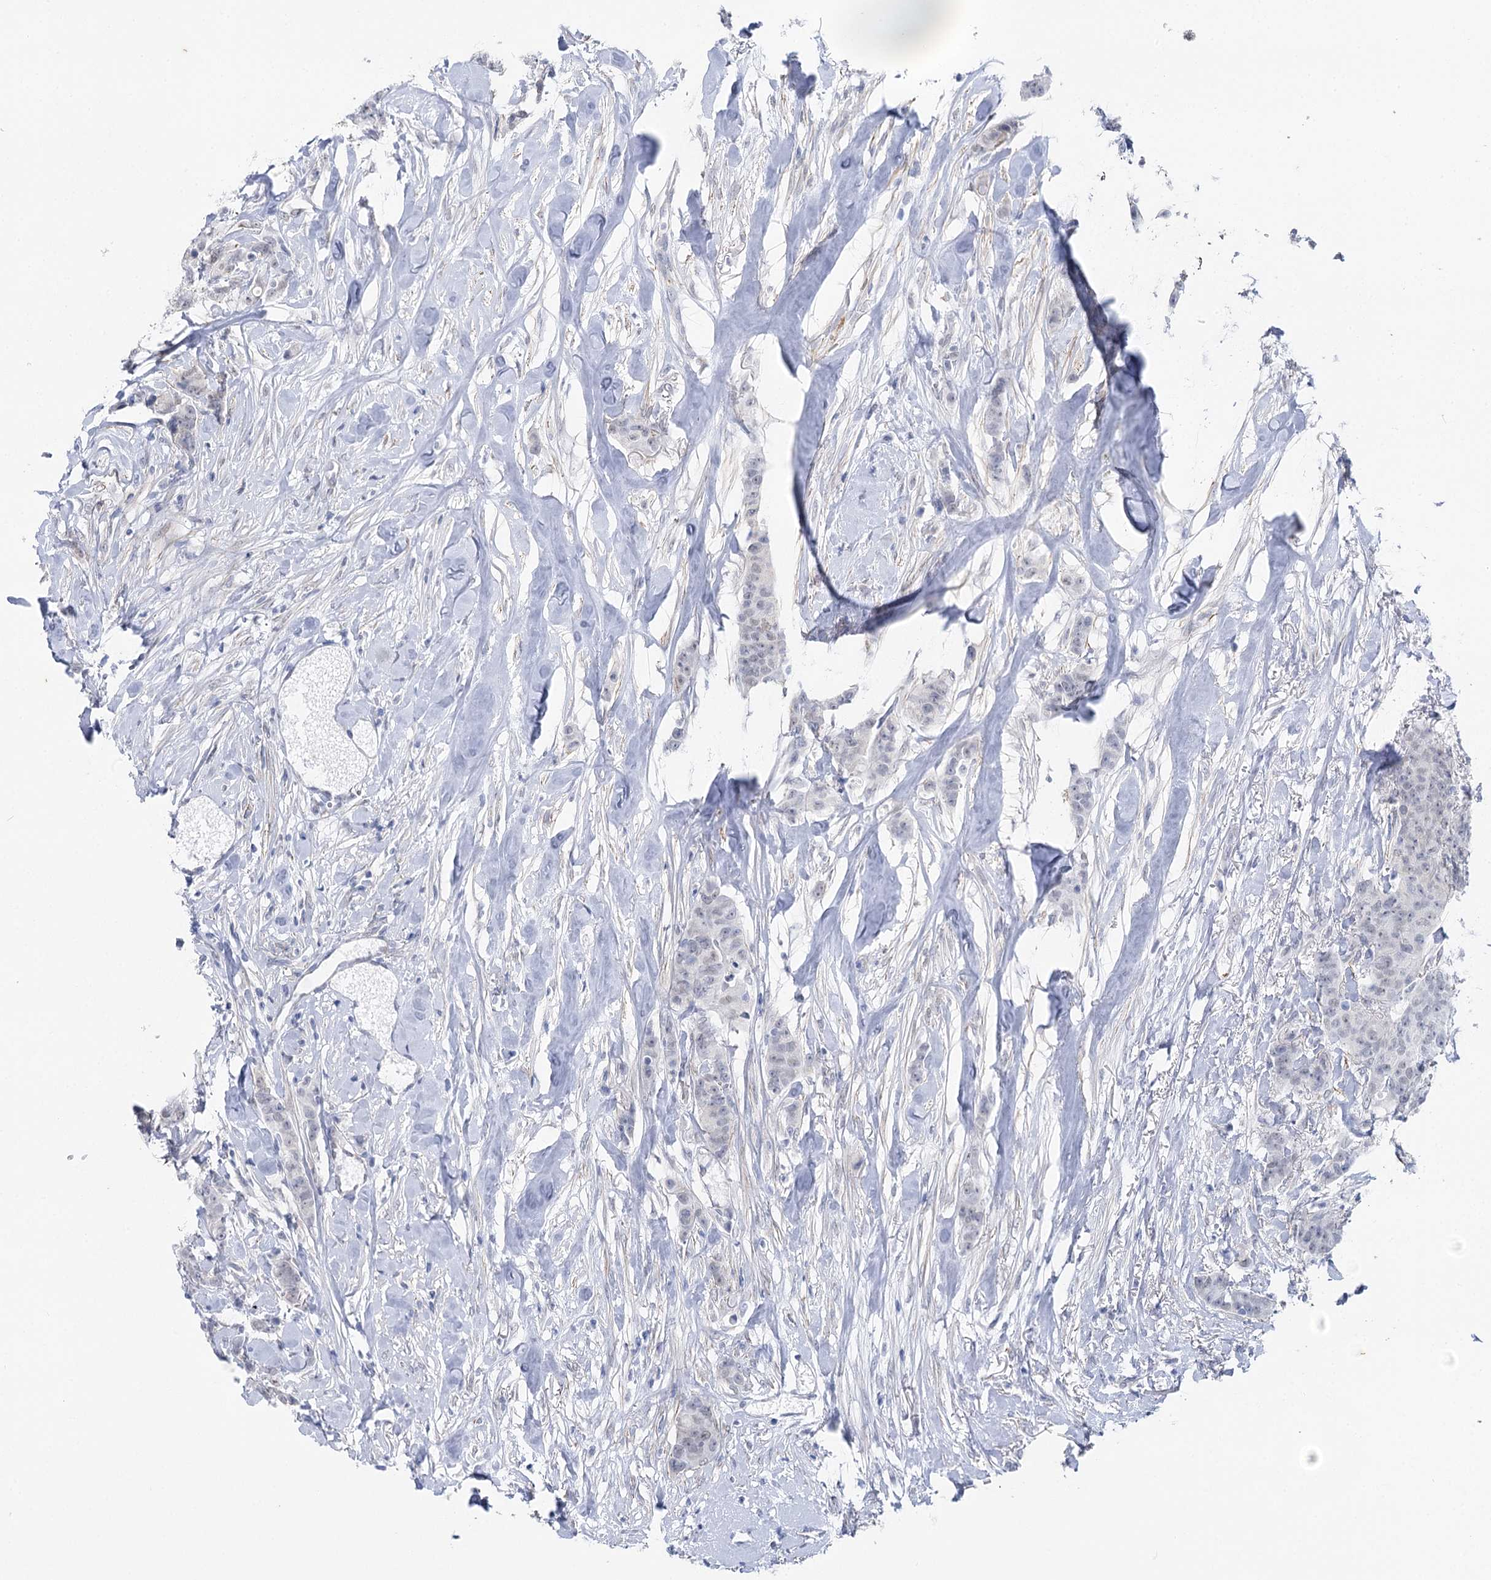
{"staining": {"intensity": "negative", "quantity": "none", "location": "none"}, "tissue": "breast cancer", "cell_type": "Tumor cells", "image_type": "cancer", "snomed": [{"axis": "morphology", "description": "Duct carcinoma"}, {"axis": "topography", "description": "Breast"}], "caption": "IHC histopathology image of human breast cancer (invasive ductal carcinoma) stained for a protein (brown), which reveals no staining in tumor cells.", "gene": "AGXT2", "patient": {"sex": "female", "age": 40}}